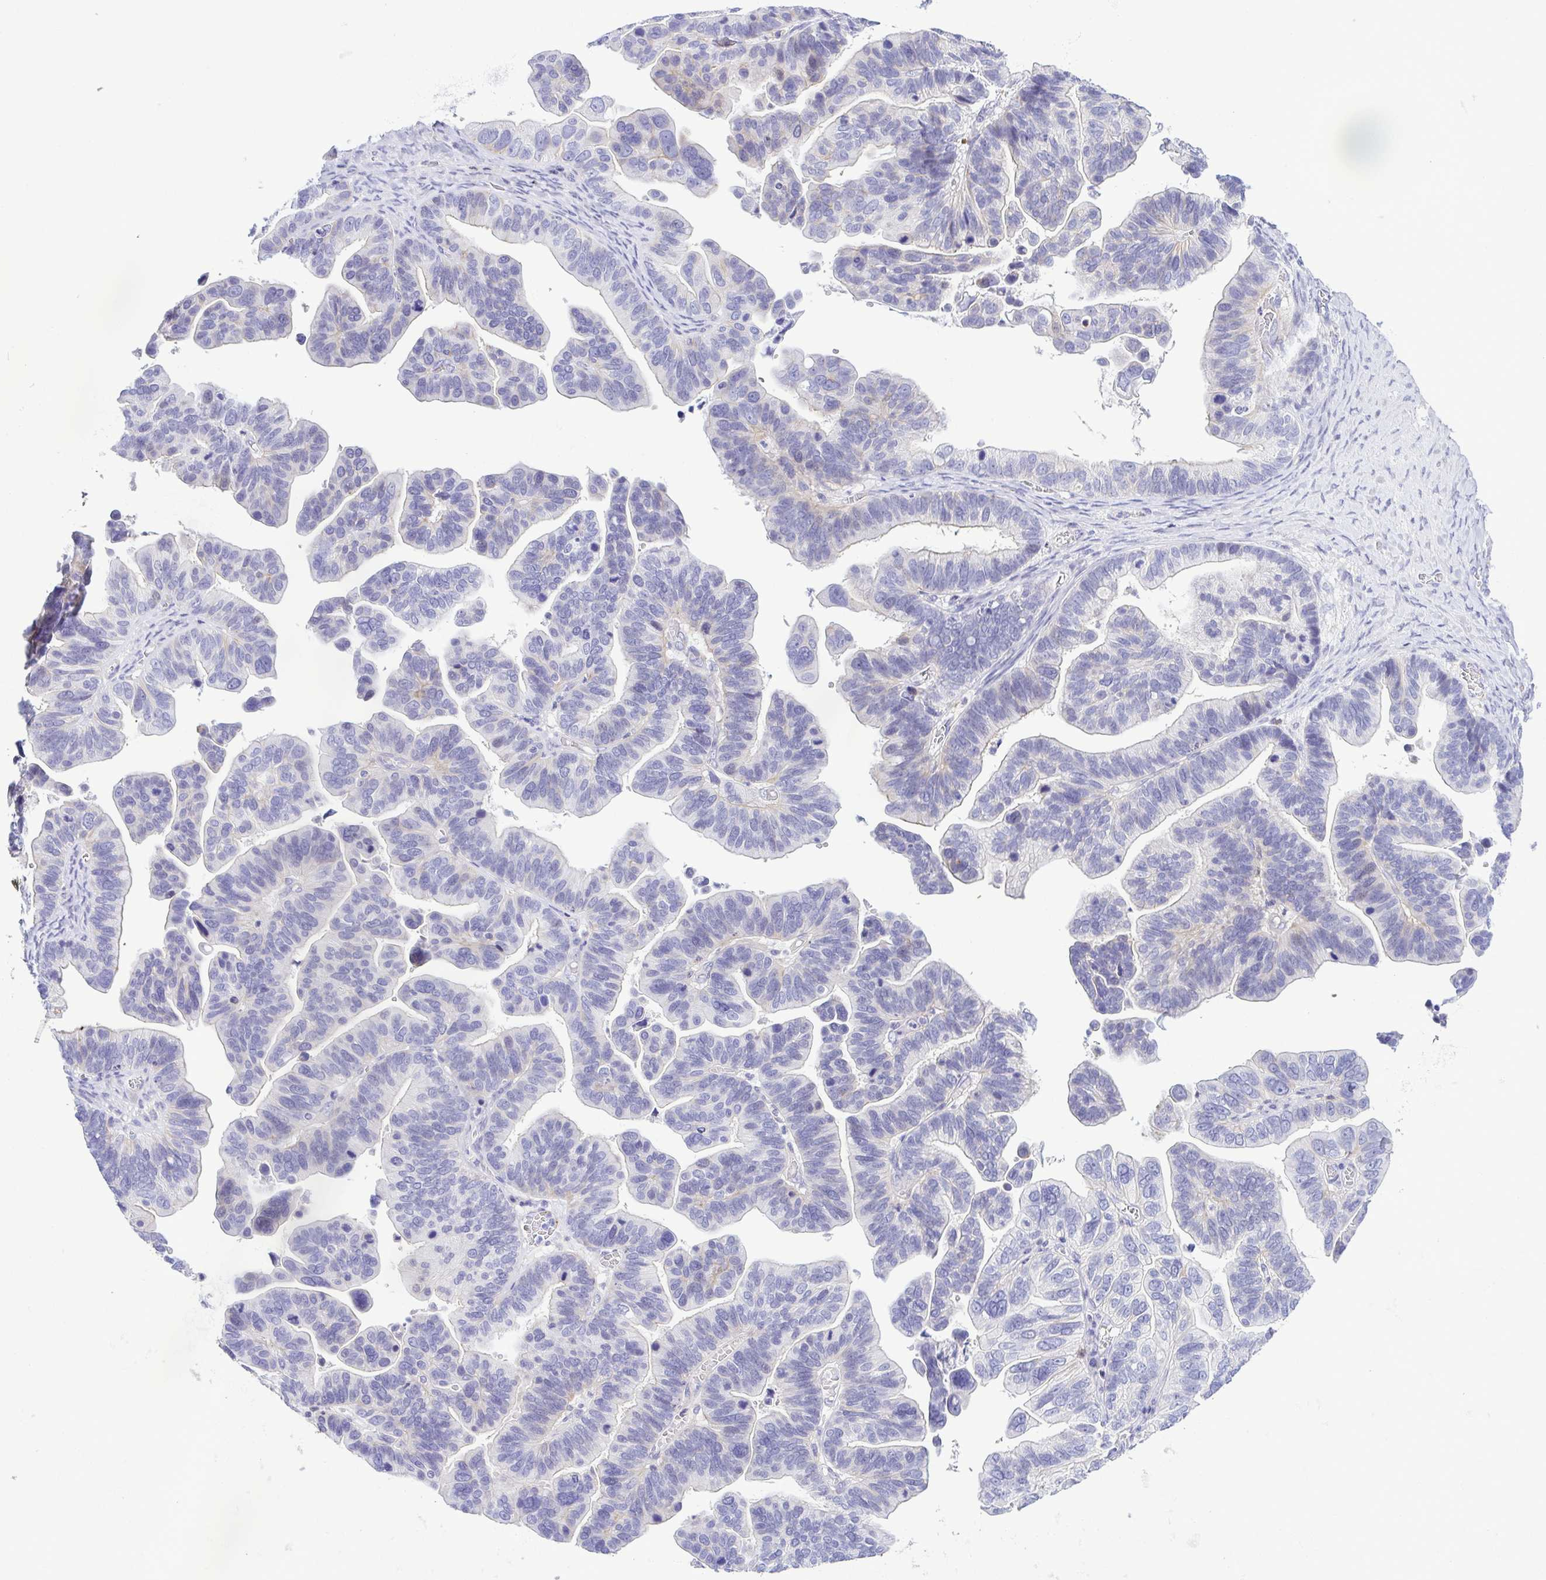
{"staining": {"intensity": "negative", "quantity": "none", "location": "none"}, "tissue": "ovarian cancer", "cell_type": "Tumor cells", "image_type": "cancer", "snomed": [{"axis": "morphology", "description": "Cystadenocarcinoma, serous, NOS"}, {"axis": "topography", "description": "Ovary"}], "caption": "This is an immunohistochemistry histopathology image of ovarian cancer. There is no staining in tumor cells.", "gene": "GPR182", "patient": {"sex": "female", "age": 56}}